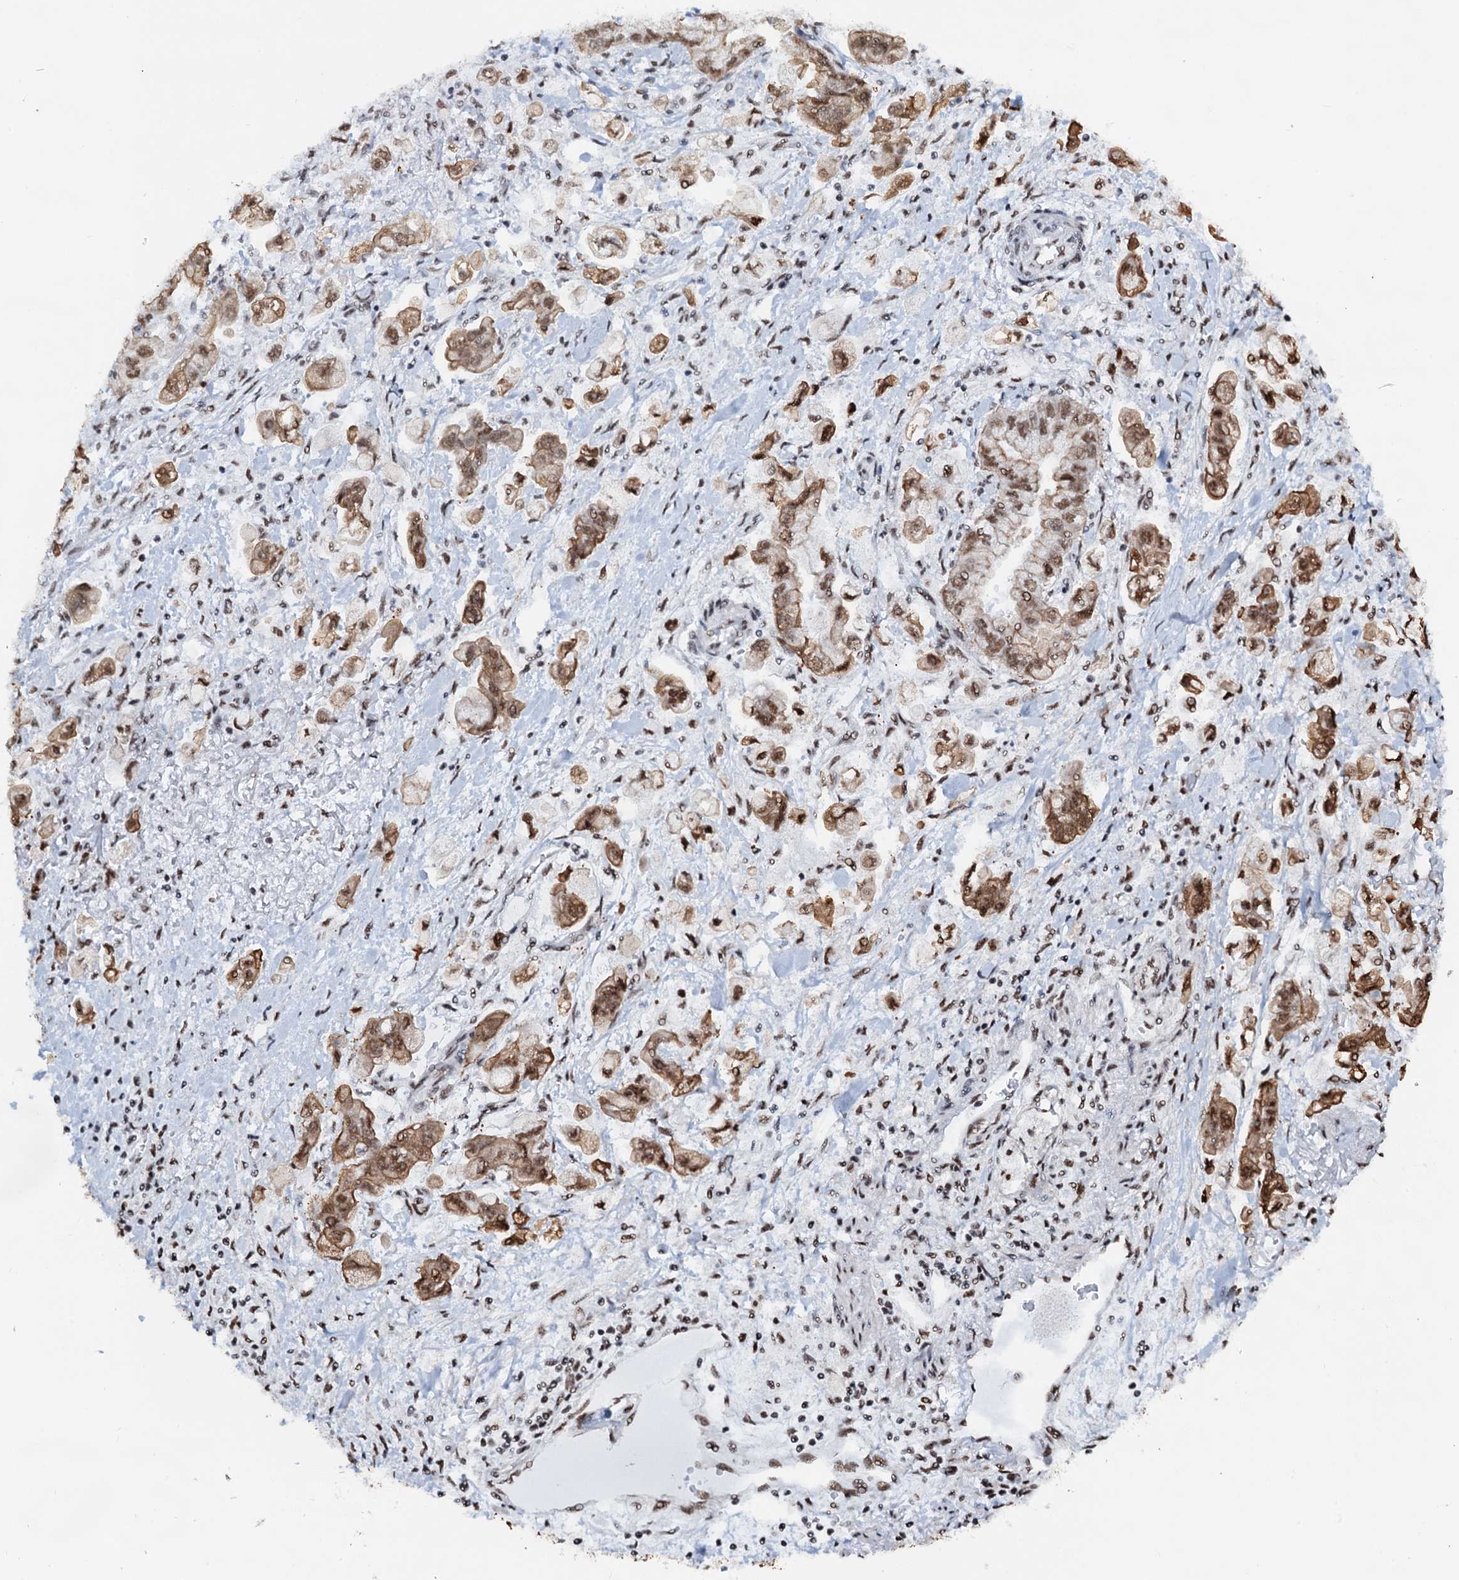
{"staining": {"intensity": "moderate", "quantity": ">75%", "location": "cytoplasmic/membranous,nuclear"}, "tissue": "stomach cancer", "cell_type": "Tumor cells", "image_type": "cancer", "snomed": [{"axis": "morphology", "description": "Adenocarcinoma, NOS"}, {"axis": "topography", "description": "Stomach"}], "caption": "A medium amount of moderate cytoplasmic/membranous and nuclear staining is appreciated in about >75% of tumor cells in stomach adenocarcinoma tissue.", "gene": "ZNF609", "patient": {"sex": "male", "age": 62}}